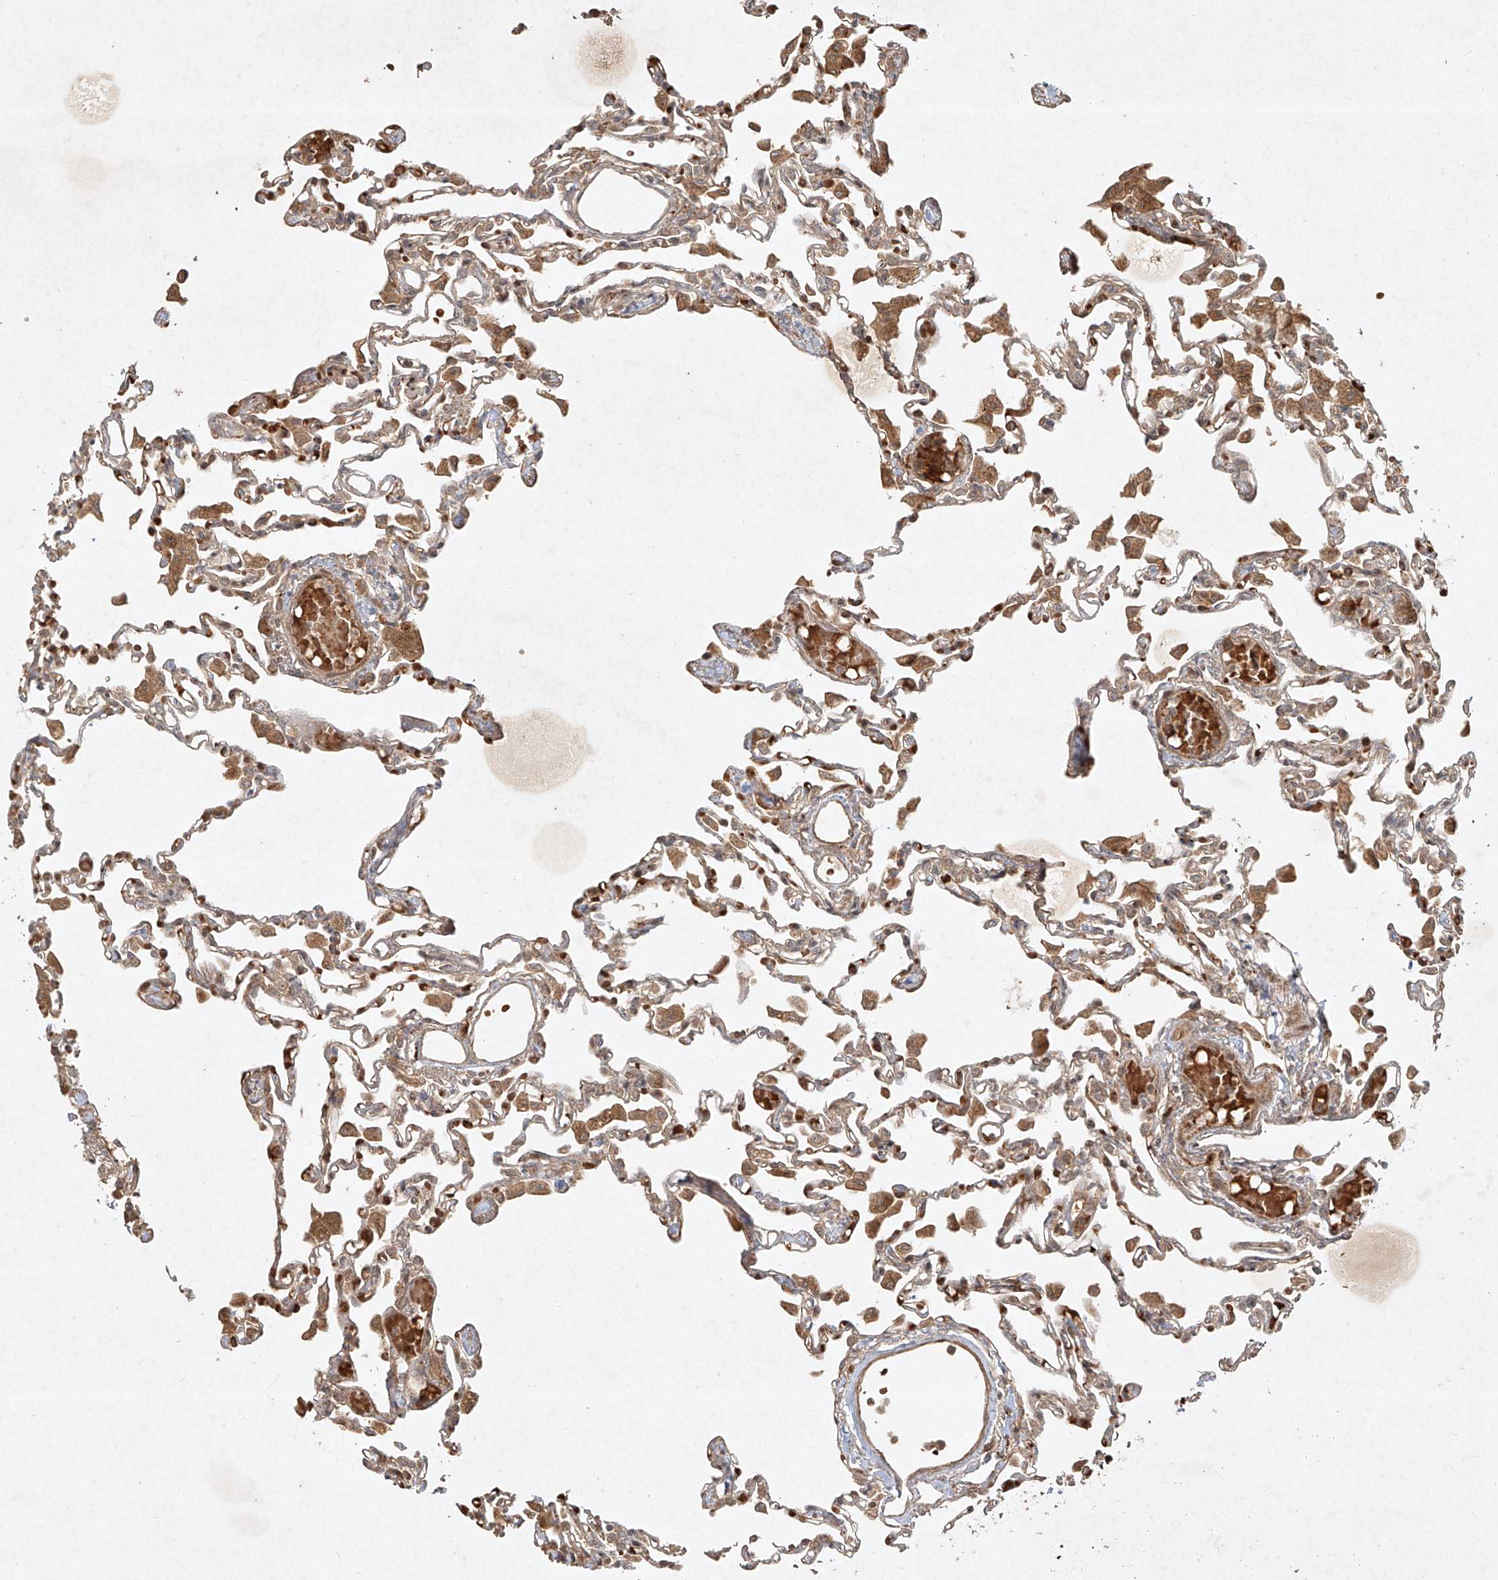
{"staining": {"intensity": "moderate", "quantity": ">75%", "location": "cytoplasmic/membranous"}, "tissue": "lung", "cell_type": "Alveolar cells", "image_type": "normal", "snomed": [{"axis": "morphology", "description": "Normal tissue, NOS"}, {"axis": "topography", "description": "Bronchus"}, {"axis": "topography", "description": "Lung"}], "caption": "Immunohistochemistry (IHC) histopathology image of normal lung stained for a protein (brown), which shows medium levels of moderate cytoplasmic/membranous staining in about >75% of alveolar cells.", "gene": "CYYR1", "patient": {"sex": "female", "age": 49}}